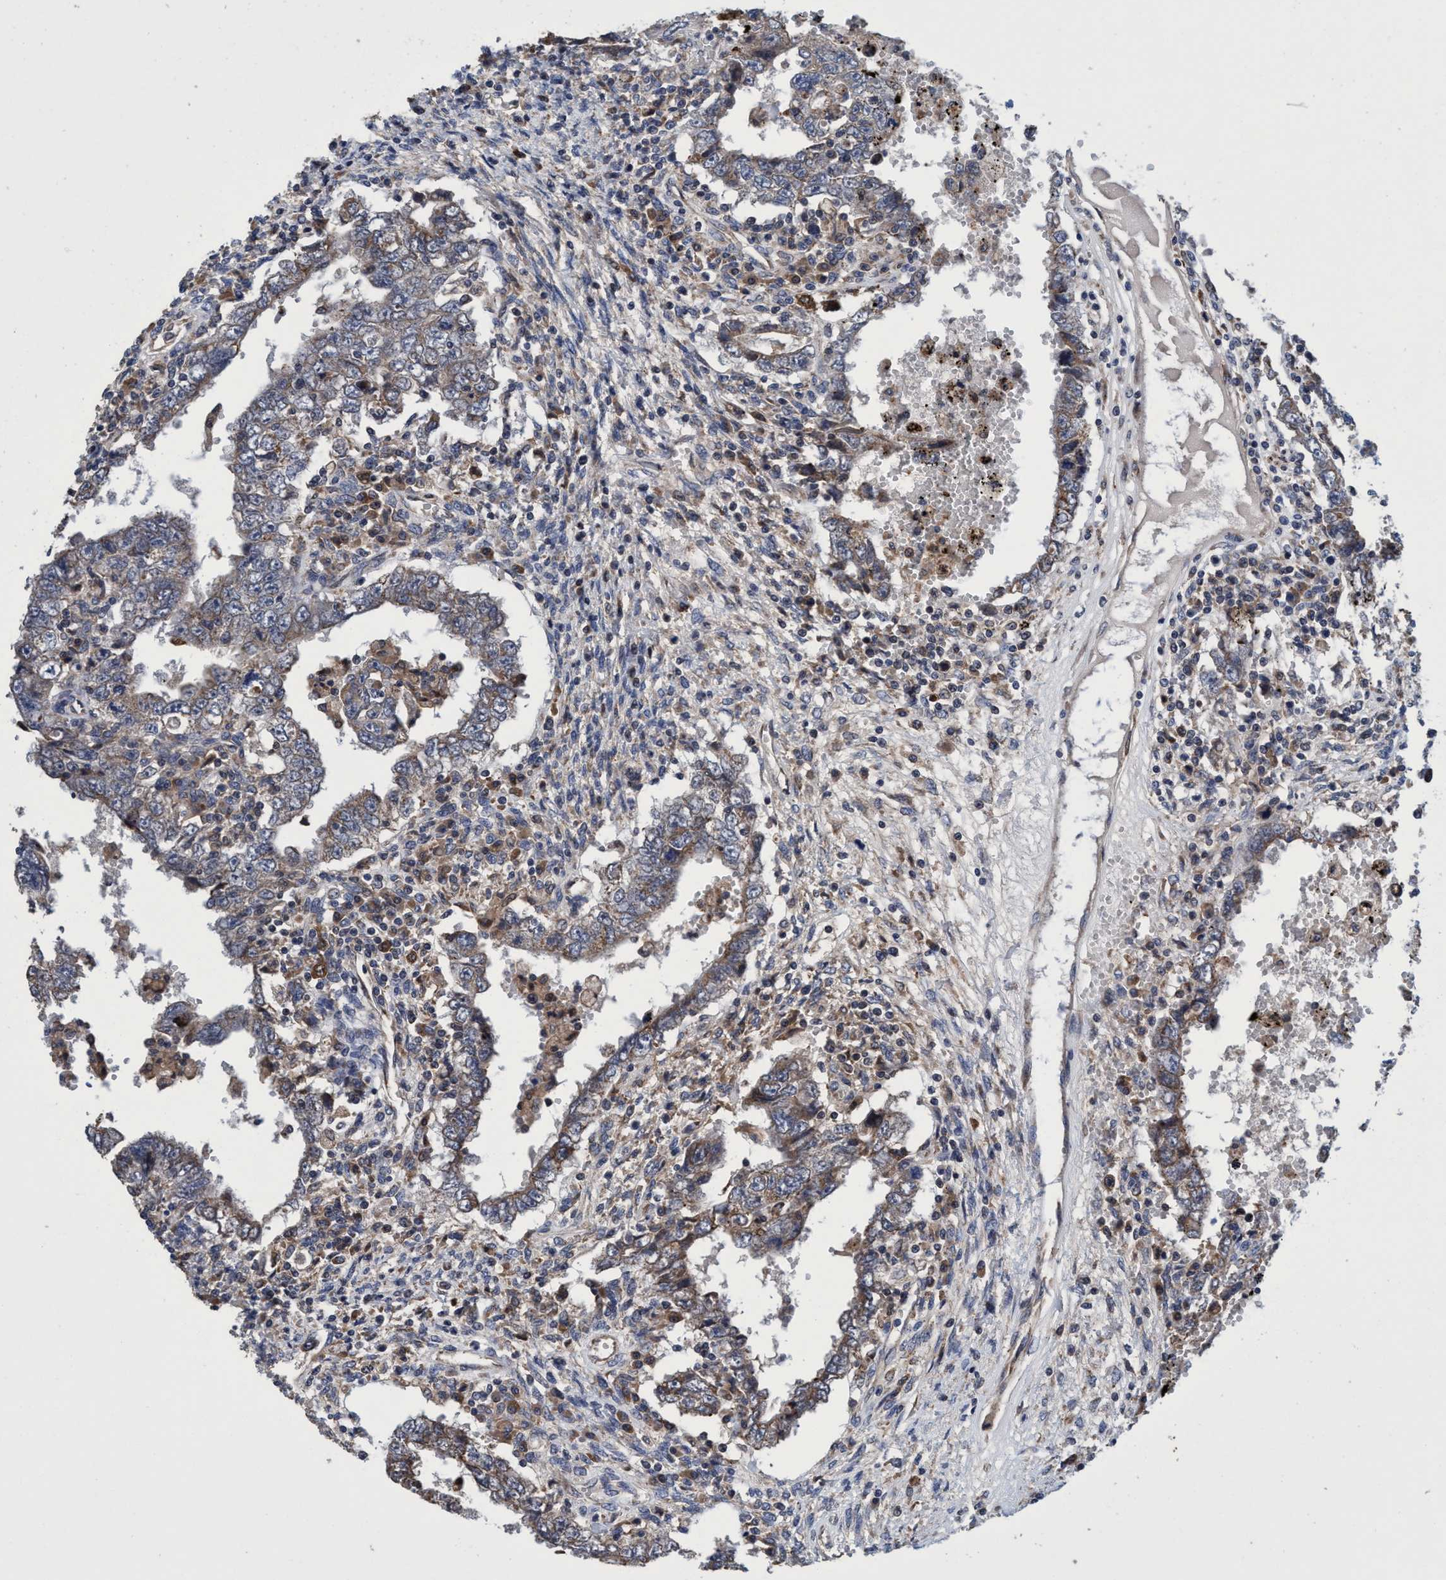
{"staining": {"intensity": "weak", "quantity": "25%-75%", "location": "cytoplasmic/membranous"}, "tissue": "testis cancer", "cell_type": "Tumor cells", "image_type": "cancer", "snomed": [{"axis": "morphology", "description": "Carcinoma, Embryonal, NOS"}, {"axis": "topography", "description": "Testis"}], "caption": "A low amount of weak cytoplasmic/membranous expression is identified in about 25%-75% of tumor cells in testis embryonal carcinoma tissue.", "gene": "CALCOCO2", "patient": {"sex": "male", "age": 26}}